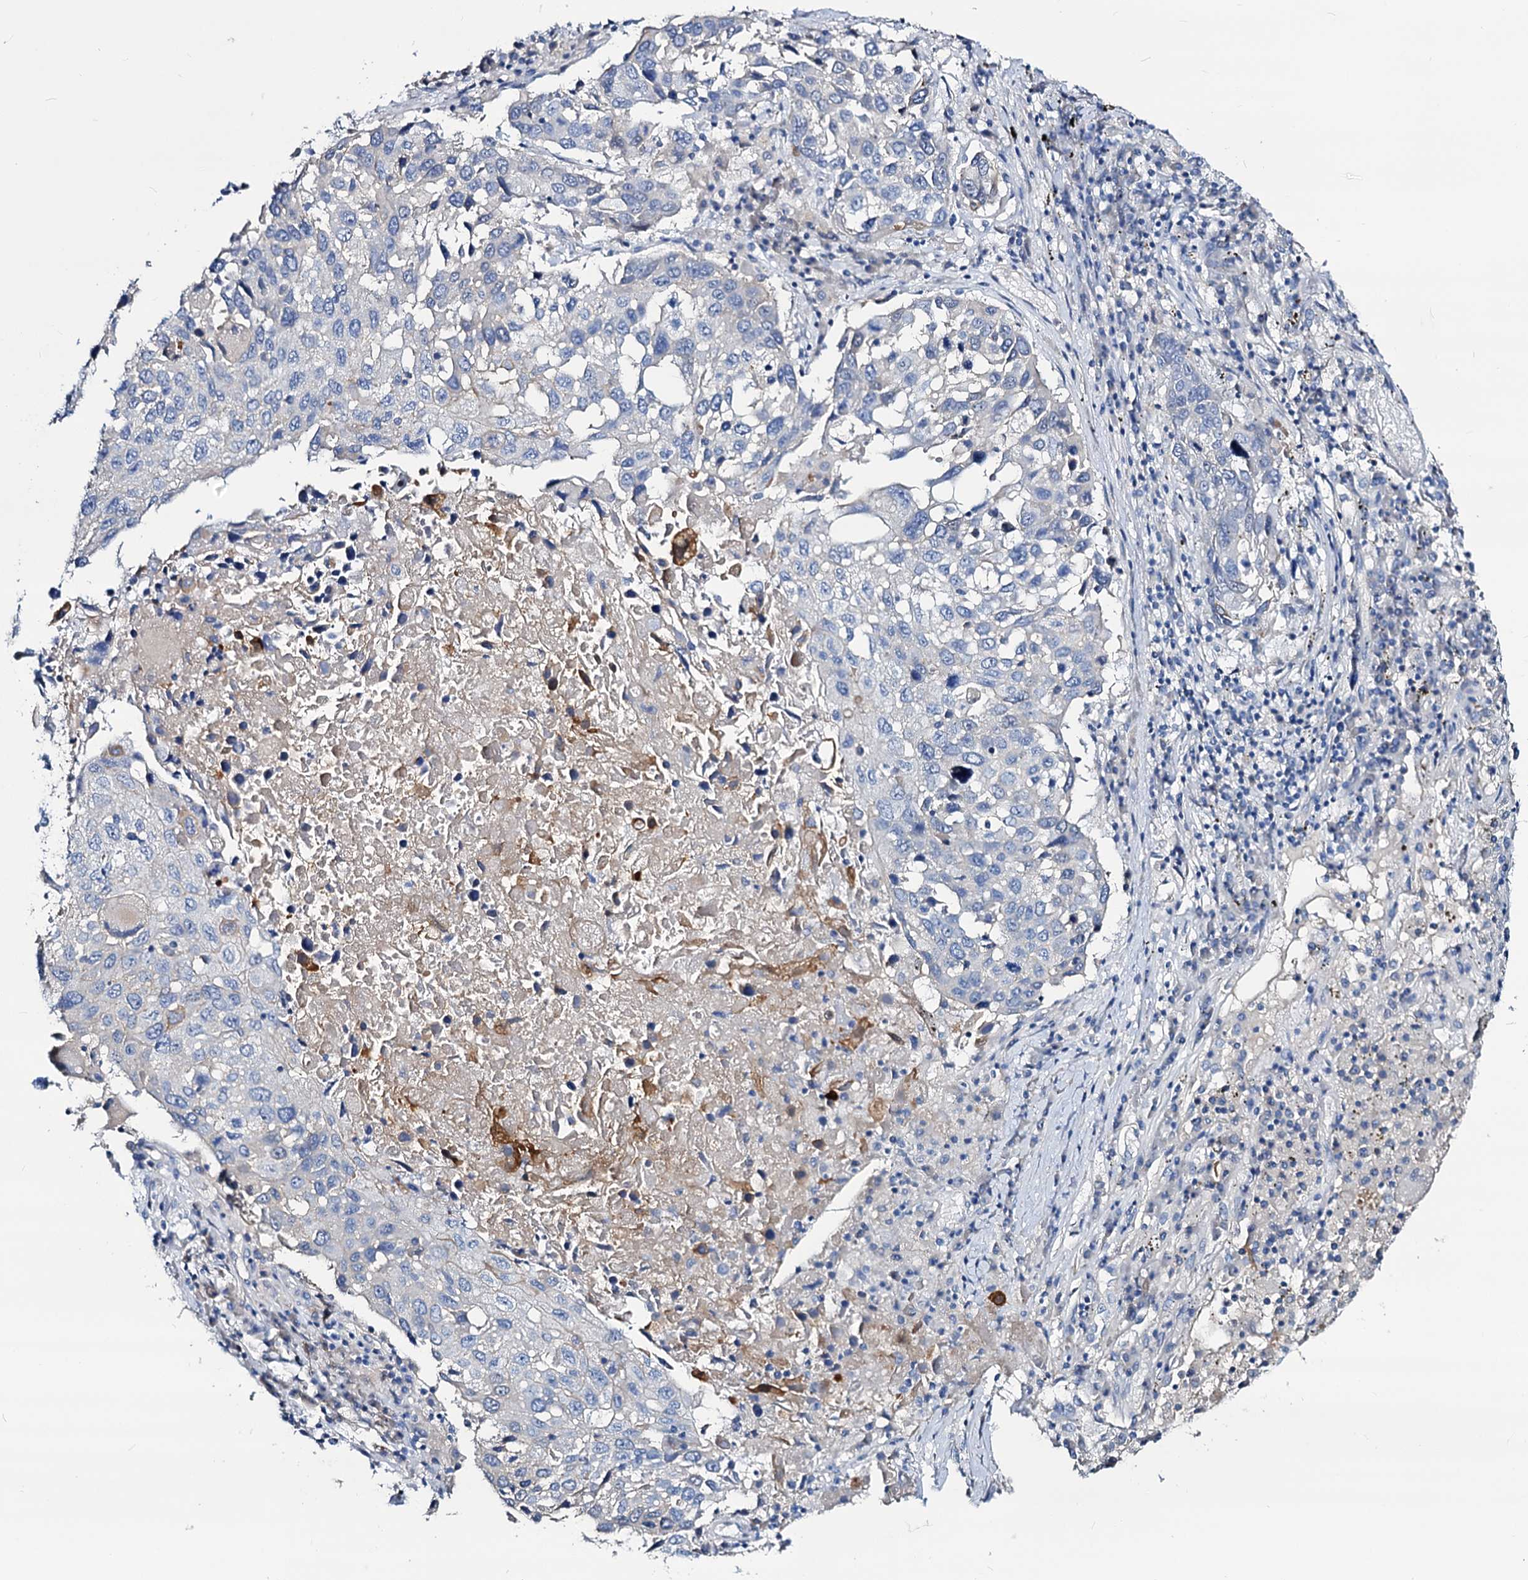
{"staining": {"intensity": "negative", "quantity": "none", "location": "none"}, "tissue": "lung cancer", "cell_type": "Tumor cells", "image_type": "cancer", "snomed": [{"axis": "morphology", "description": "Squamous cell carcinoma, NOS"}, {"axis": "topography", "description": "Lung"}], "caption": "DAB (3,3'-diaminobenzidine) immunohistochemical staining of lung cancer demonstrates no significant expression in tumor cells. (Stains: DAB IHC with hematoxylin counter stain, Microscopy: brightfield microscopy at high magnification).", "gene": "DYDC2", "patient": {"sex": "male", "age": 65}}